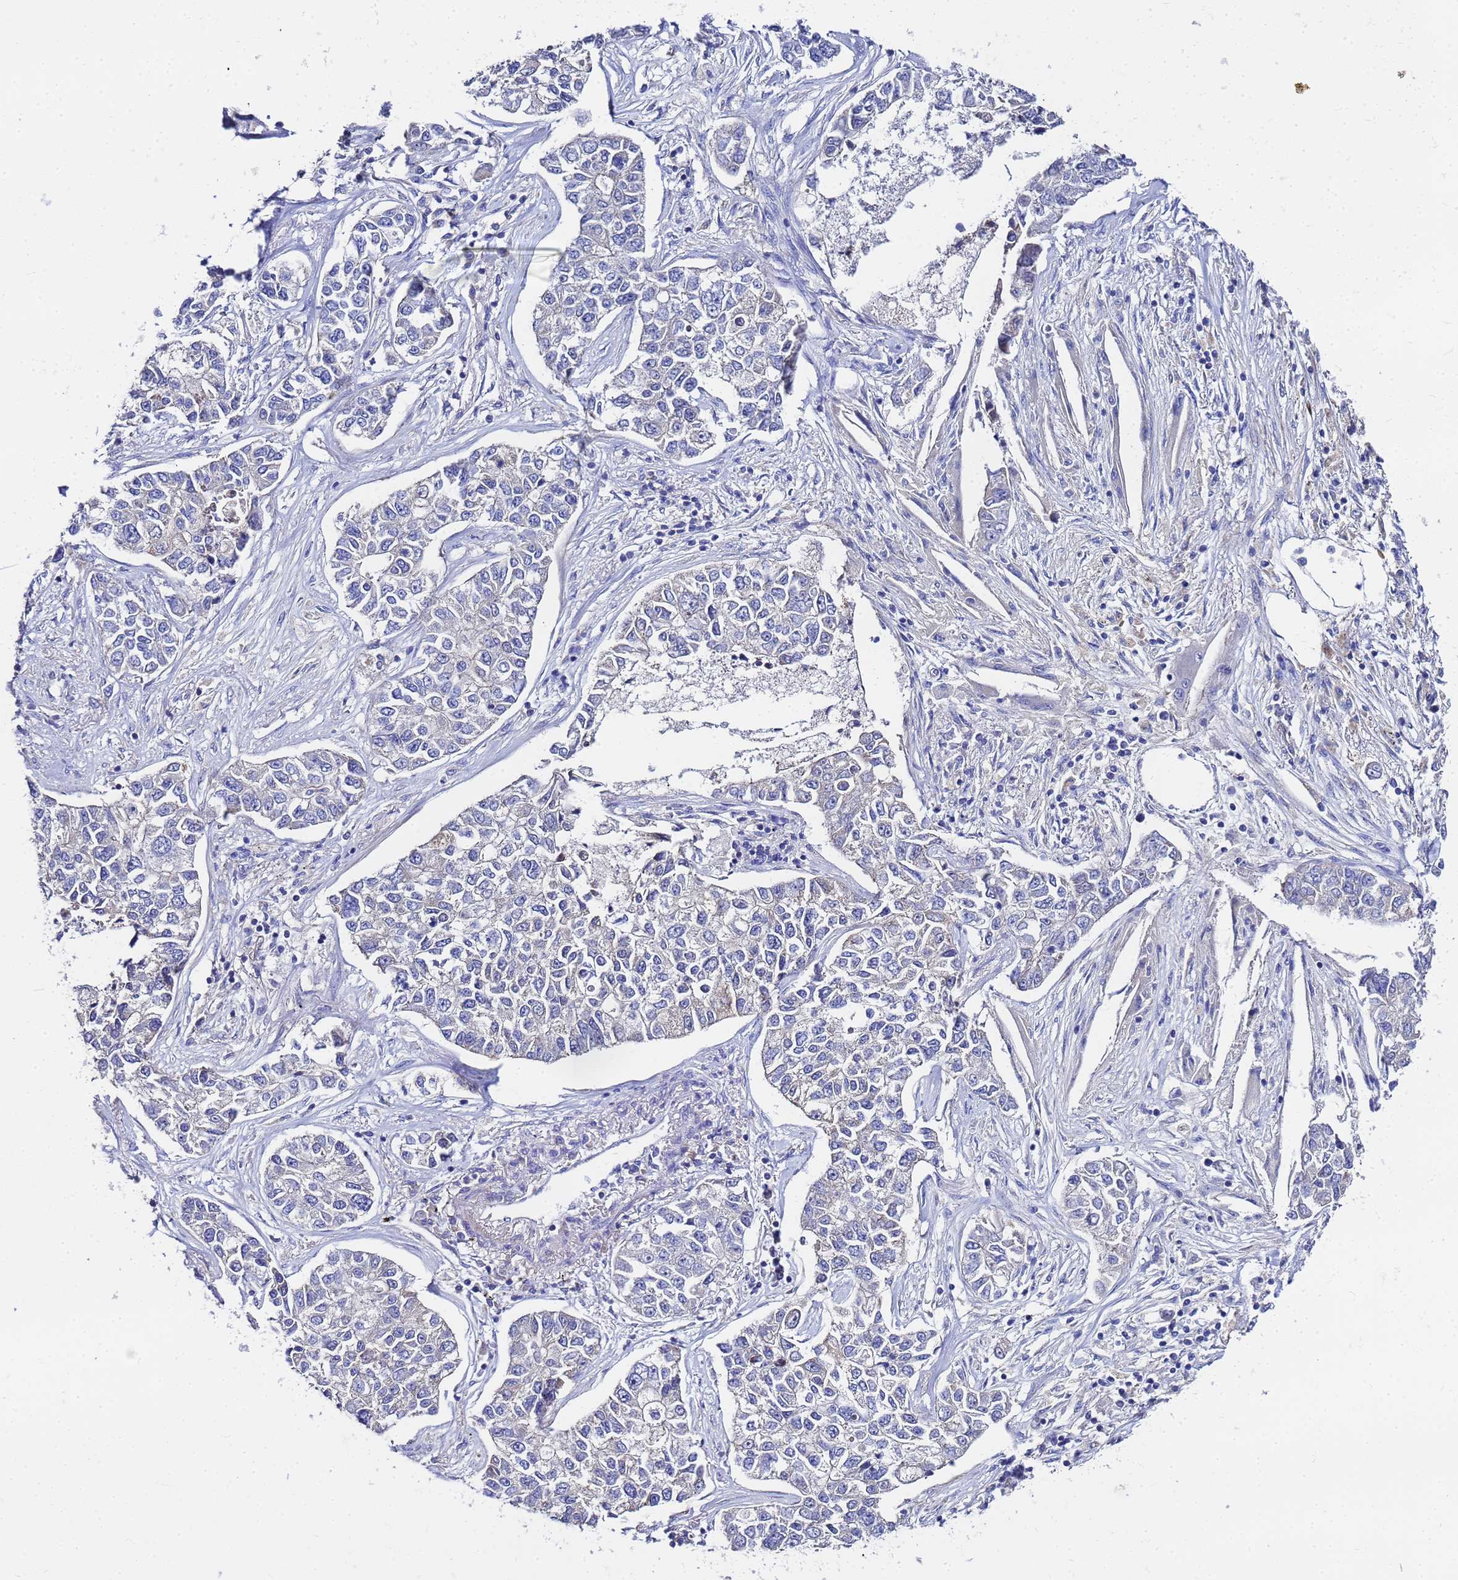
{"staining": {"intensity": "negative", "quantity": "none", "location": "none"}, "tissue": "lung cancer", "cell_type": "Tumor cells", "image_type": "cancer", "snomed": [{"axis": "morphology", "description": "Adenocarcinoma, NOS"}, {"axis": "topography", "description": "Lung"}], "caption": "Human lung cancer (adenocarcinoma) stained for a protein using immunohistochemistry displays no positivity in tumor cells.", "gene": "FAHD2A", "patient": {"sex": "male", "age": 49}}